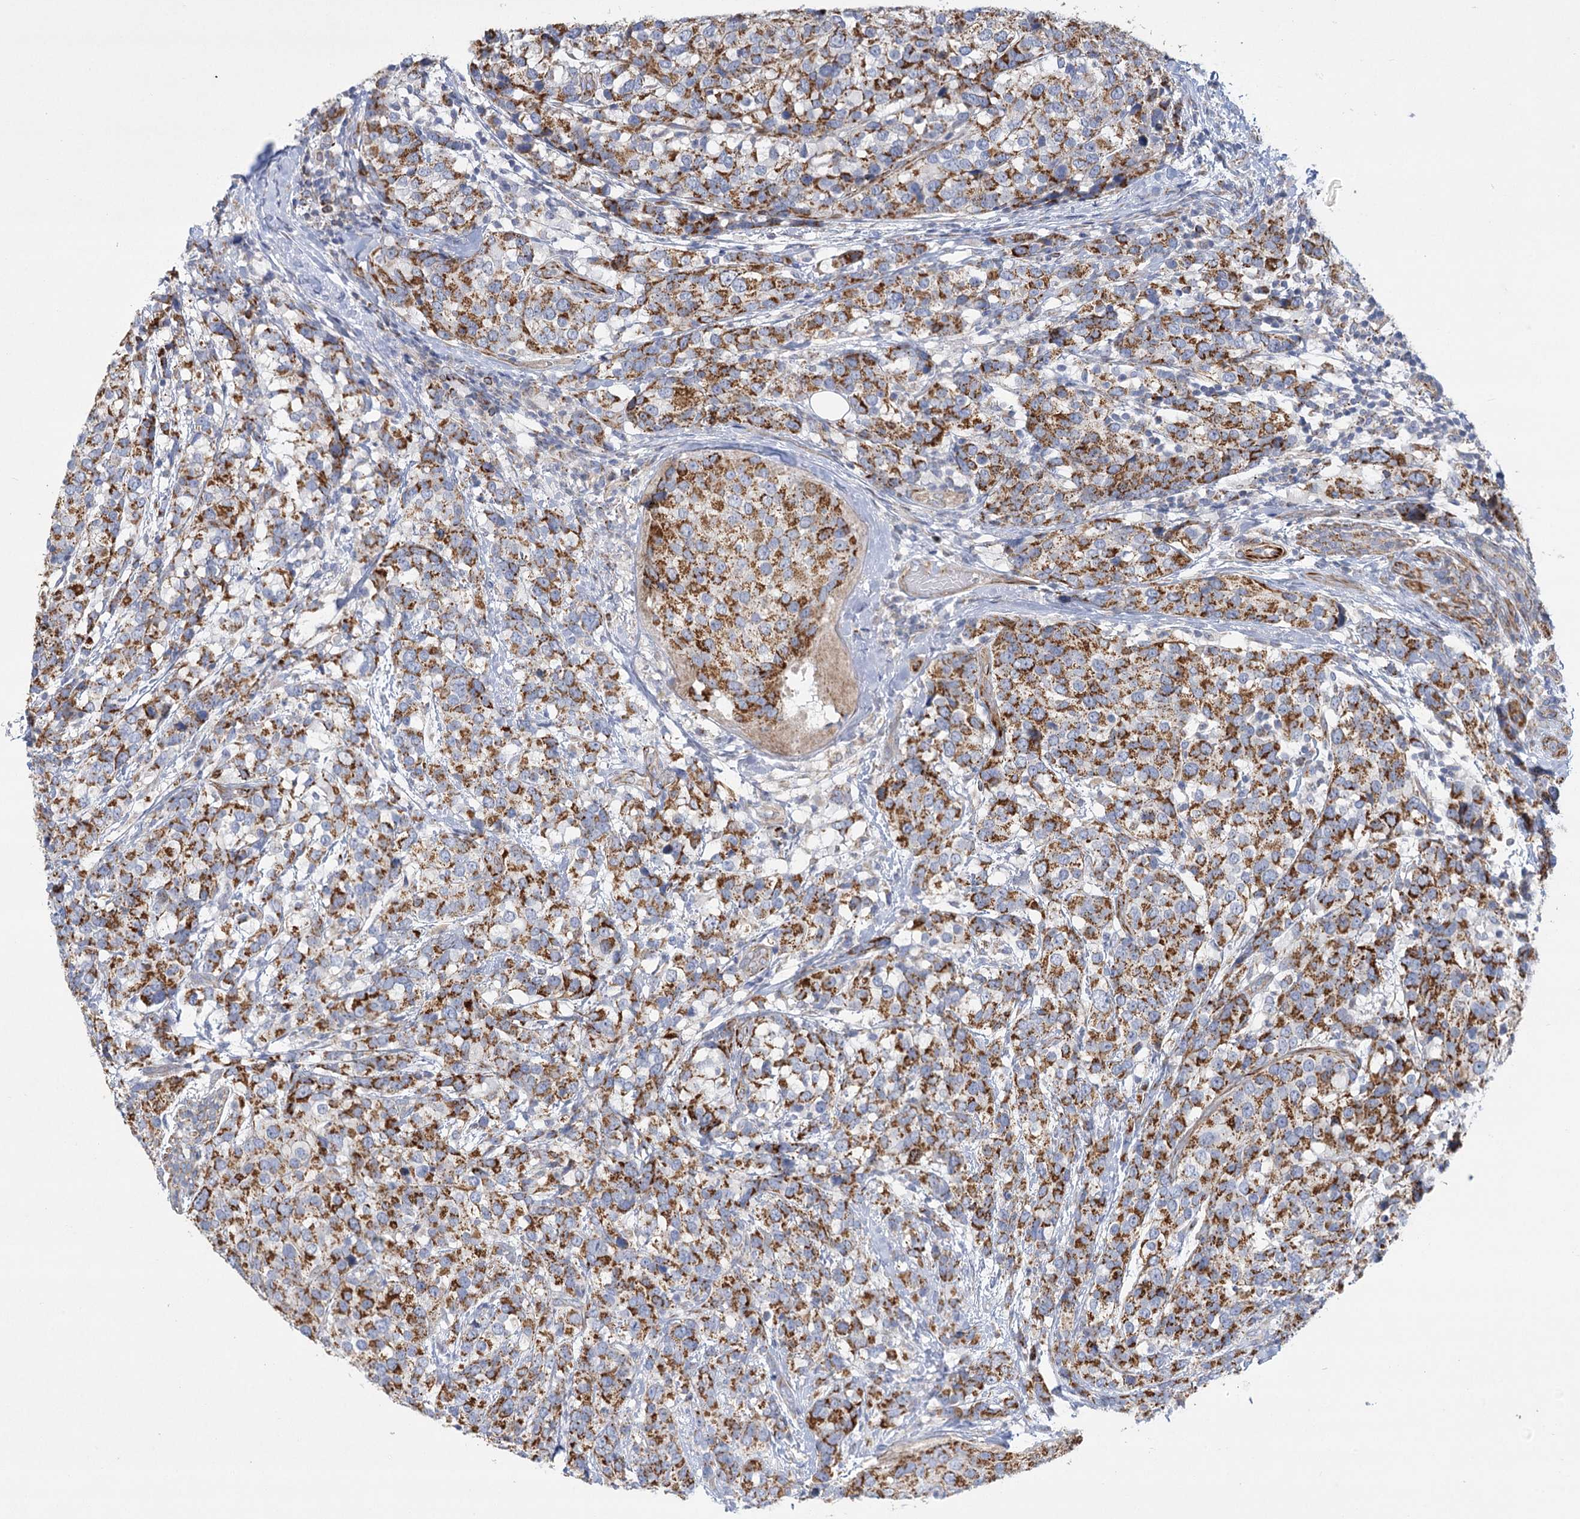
{"staining": {"intensity": "moderate", "quantity": ">75%", "location": "cytoplasmic/membranous"}, "tissue": "breast cancer", "cell_type": "Tumor cells", "image_type": "cancer", "snomed": [{"axis": "morphology", "description": "Lobular carcinoma"}, {"axis": "topography", "description": "Breast"}], "caption": "Breast cancer was stained to show a protein in brown. There is medium levels of moderate cytoplasmic/membranous staining in about >75% of tumor cells.", "gene": "DHTKD1", "patient": {"sex": "female", "age": 59}}